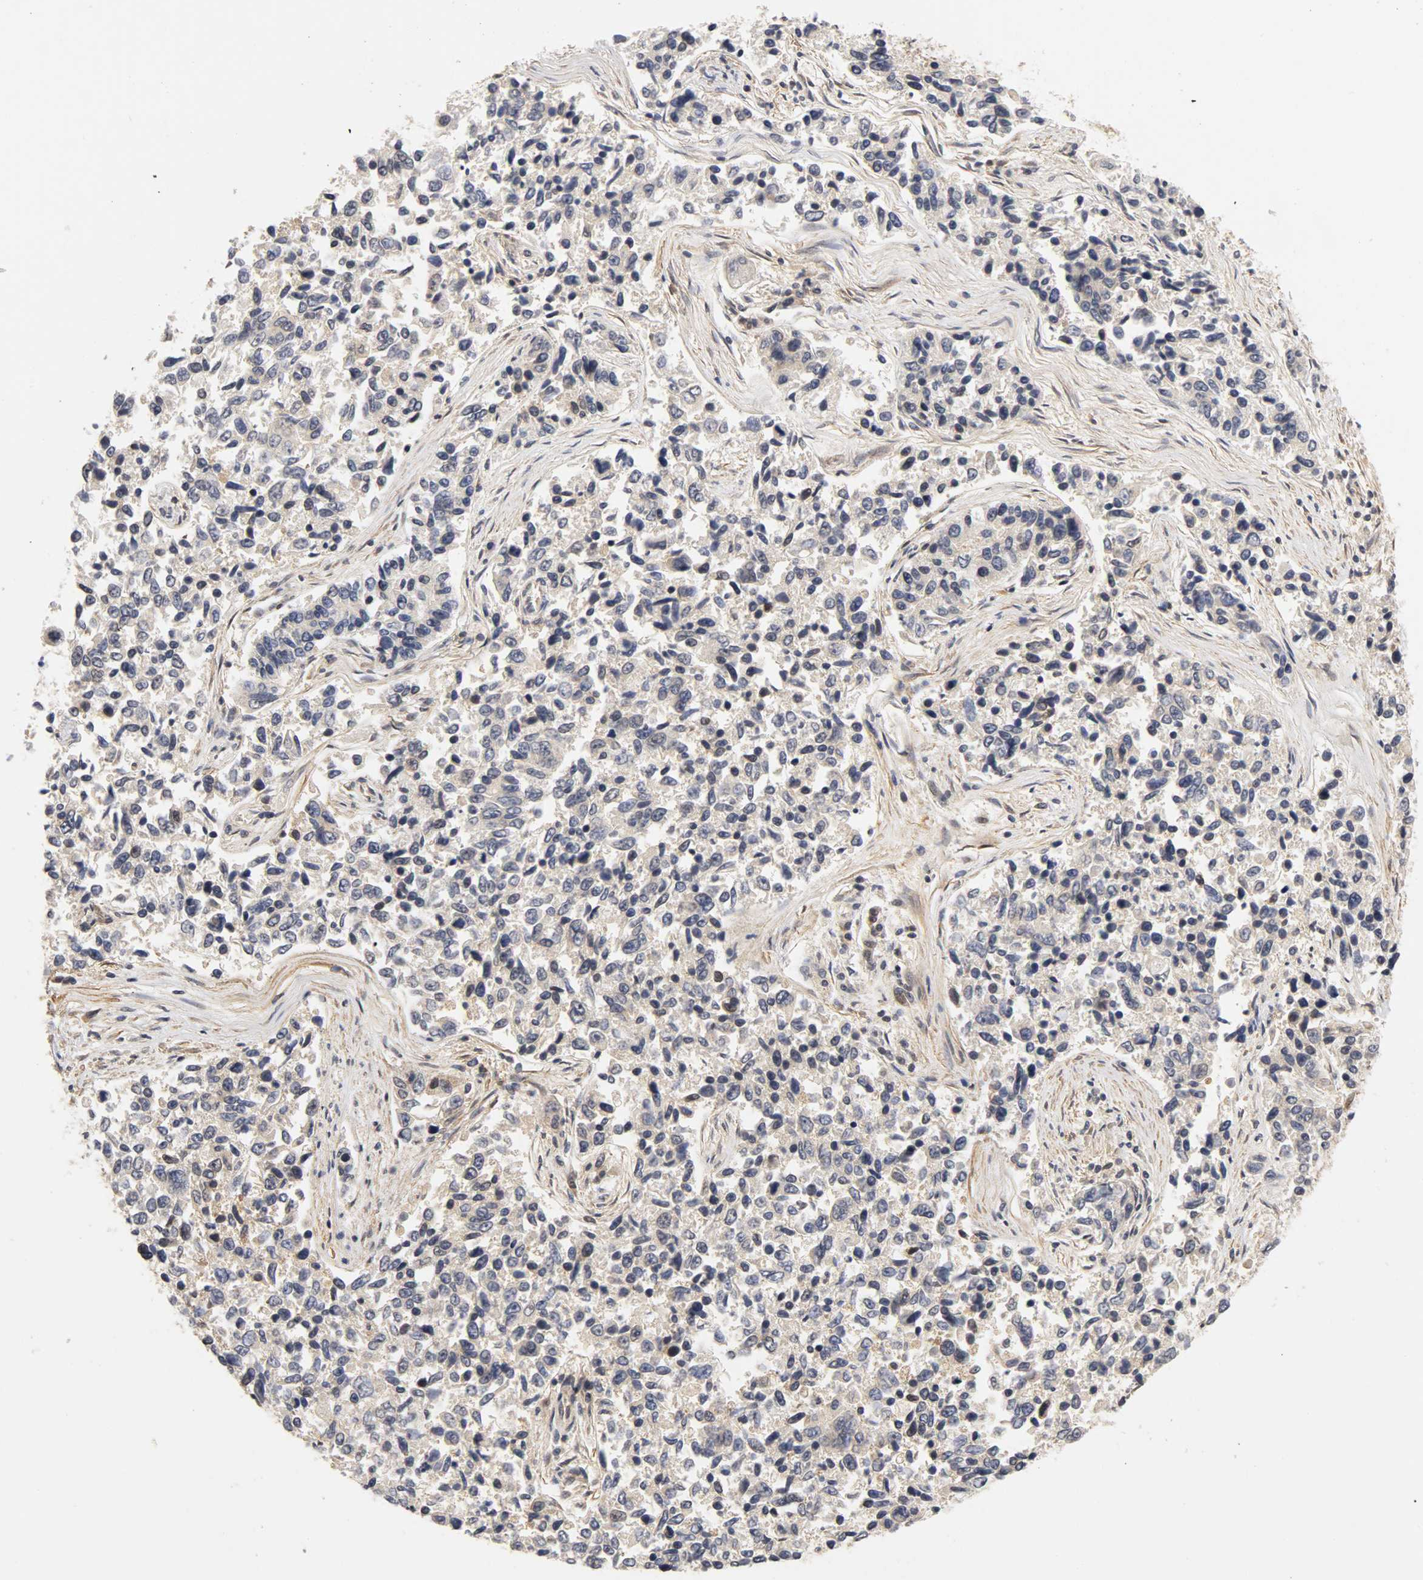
{"staining": {"intensity": "moderate", "quantity": "<25%", "location": "cytoplasmic/membranous,nuclear"}, "tissue": "lung cancer", "cell_type": "Tumor cells", "image_type": "cancer", "snomed": [{"axis": "morphology", "description": "Adenocarcinoma, NOS"}, {"axis": "topography", "description": "Lung"}], "caption": "Protein staining by IHC displays moderate cytoplasmic/membranous and nuclear staining in about <25% of tumor cells in lung cancer.", "gene": "UBE2M", "patient": {"sex": "male", "age": 84}}